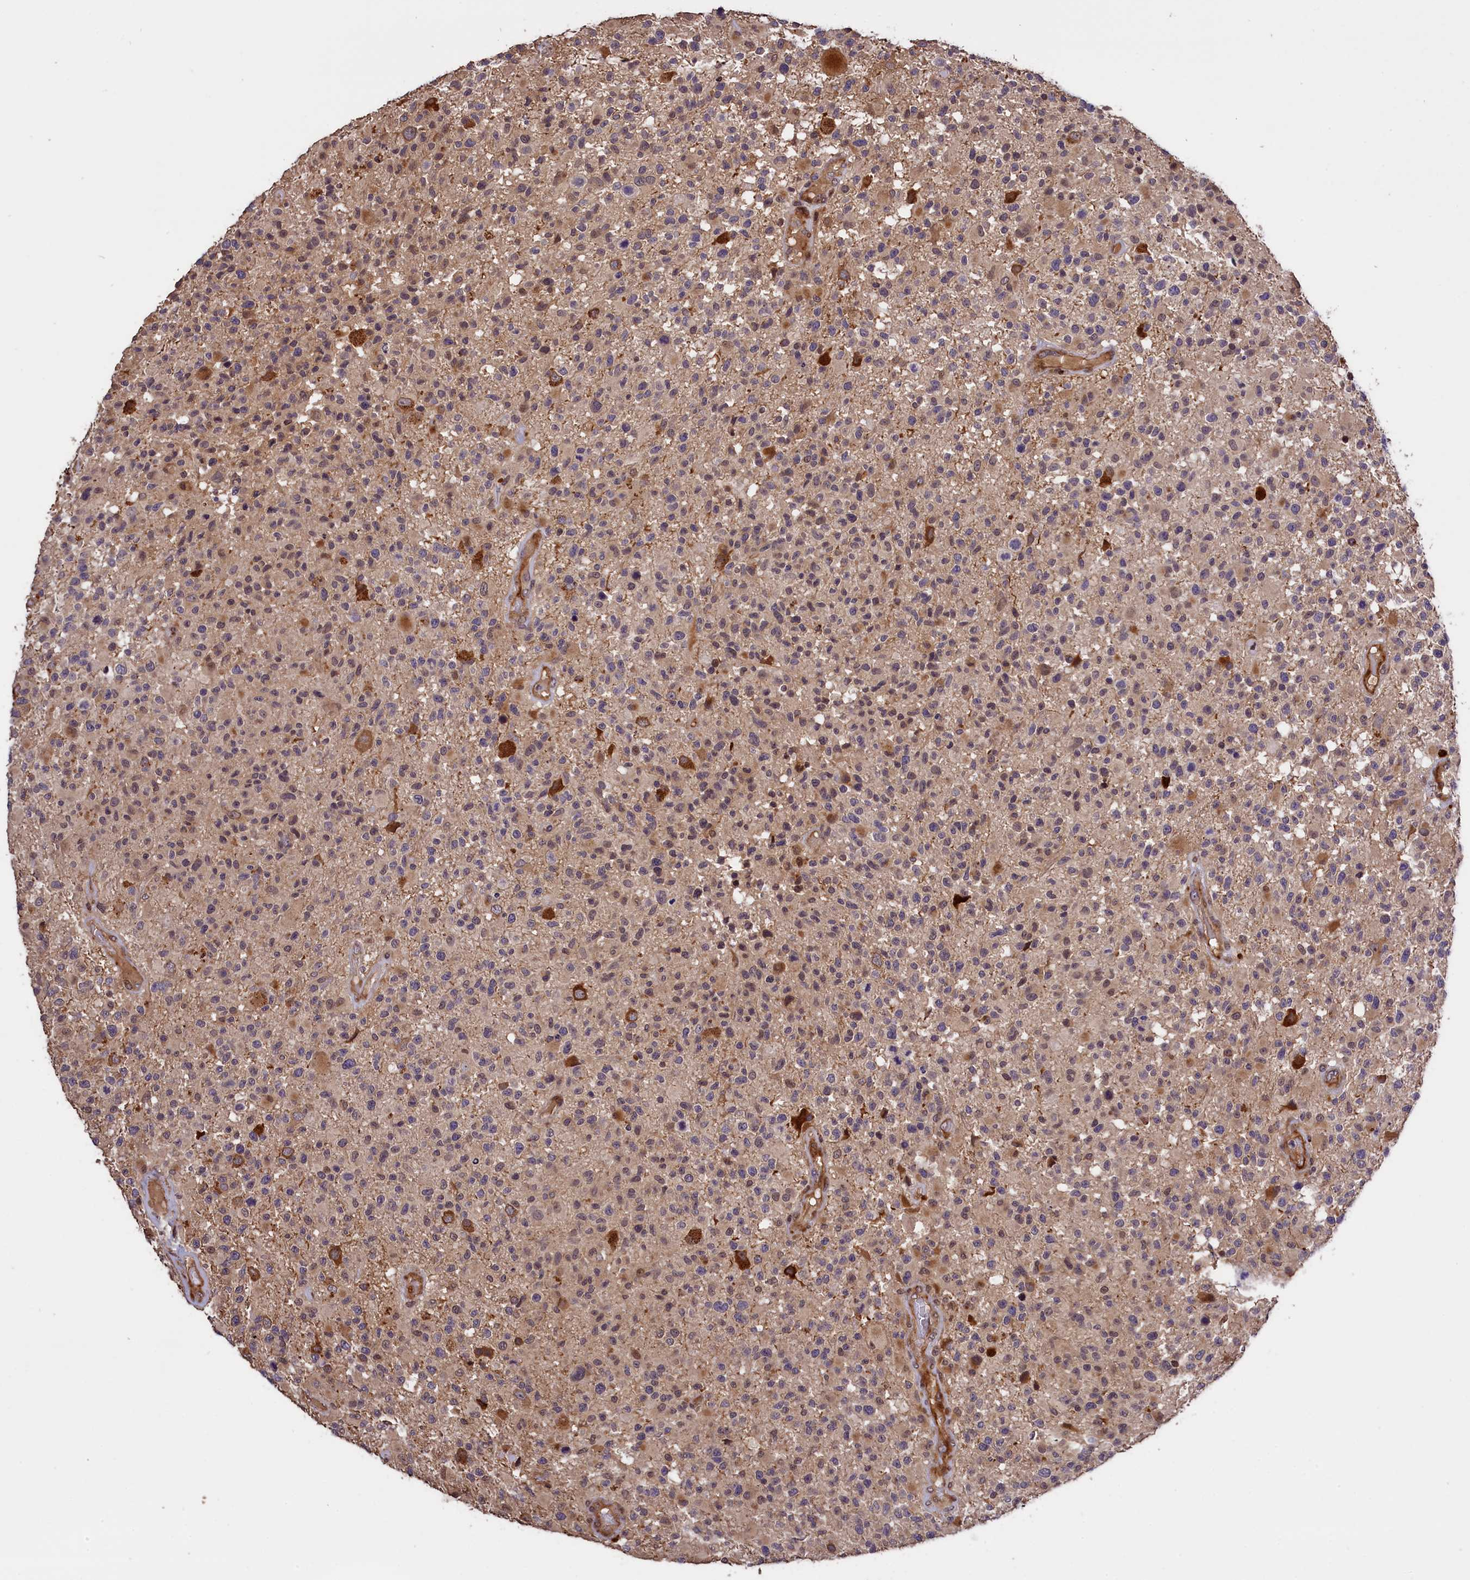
{"staining": {"intensity": "moderate", "quantity": "<25%", "location": "cytoplasmic/membranous"}, "tissue": "glioma", "cell_type": "Tumor cells", "image_type": "cancer", "snomed": [{"axis": "morphology", "description": "Glioma, malignant, High grade"}, {"axis": "morphology", "description": "Glioblastoma, NOS"}, {"axis": "topography", "description": "Brain"}], "caption": "Immunohistochemistry micrograph of neoplastic tissue: malignant high-grade glioma stained using immunohistochemistry (IHC) exhibits low levels of moderate protein expression localized specifically in the cytoplasmic/membranous of tumor cells, appearing as a cytoplasmic/membranous brown color.", "gene": "DNAJB9", "patient": {"sex": "male", "age": 60}}